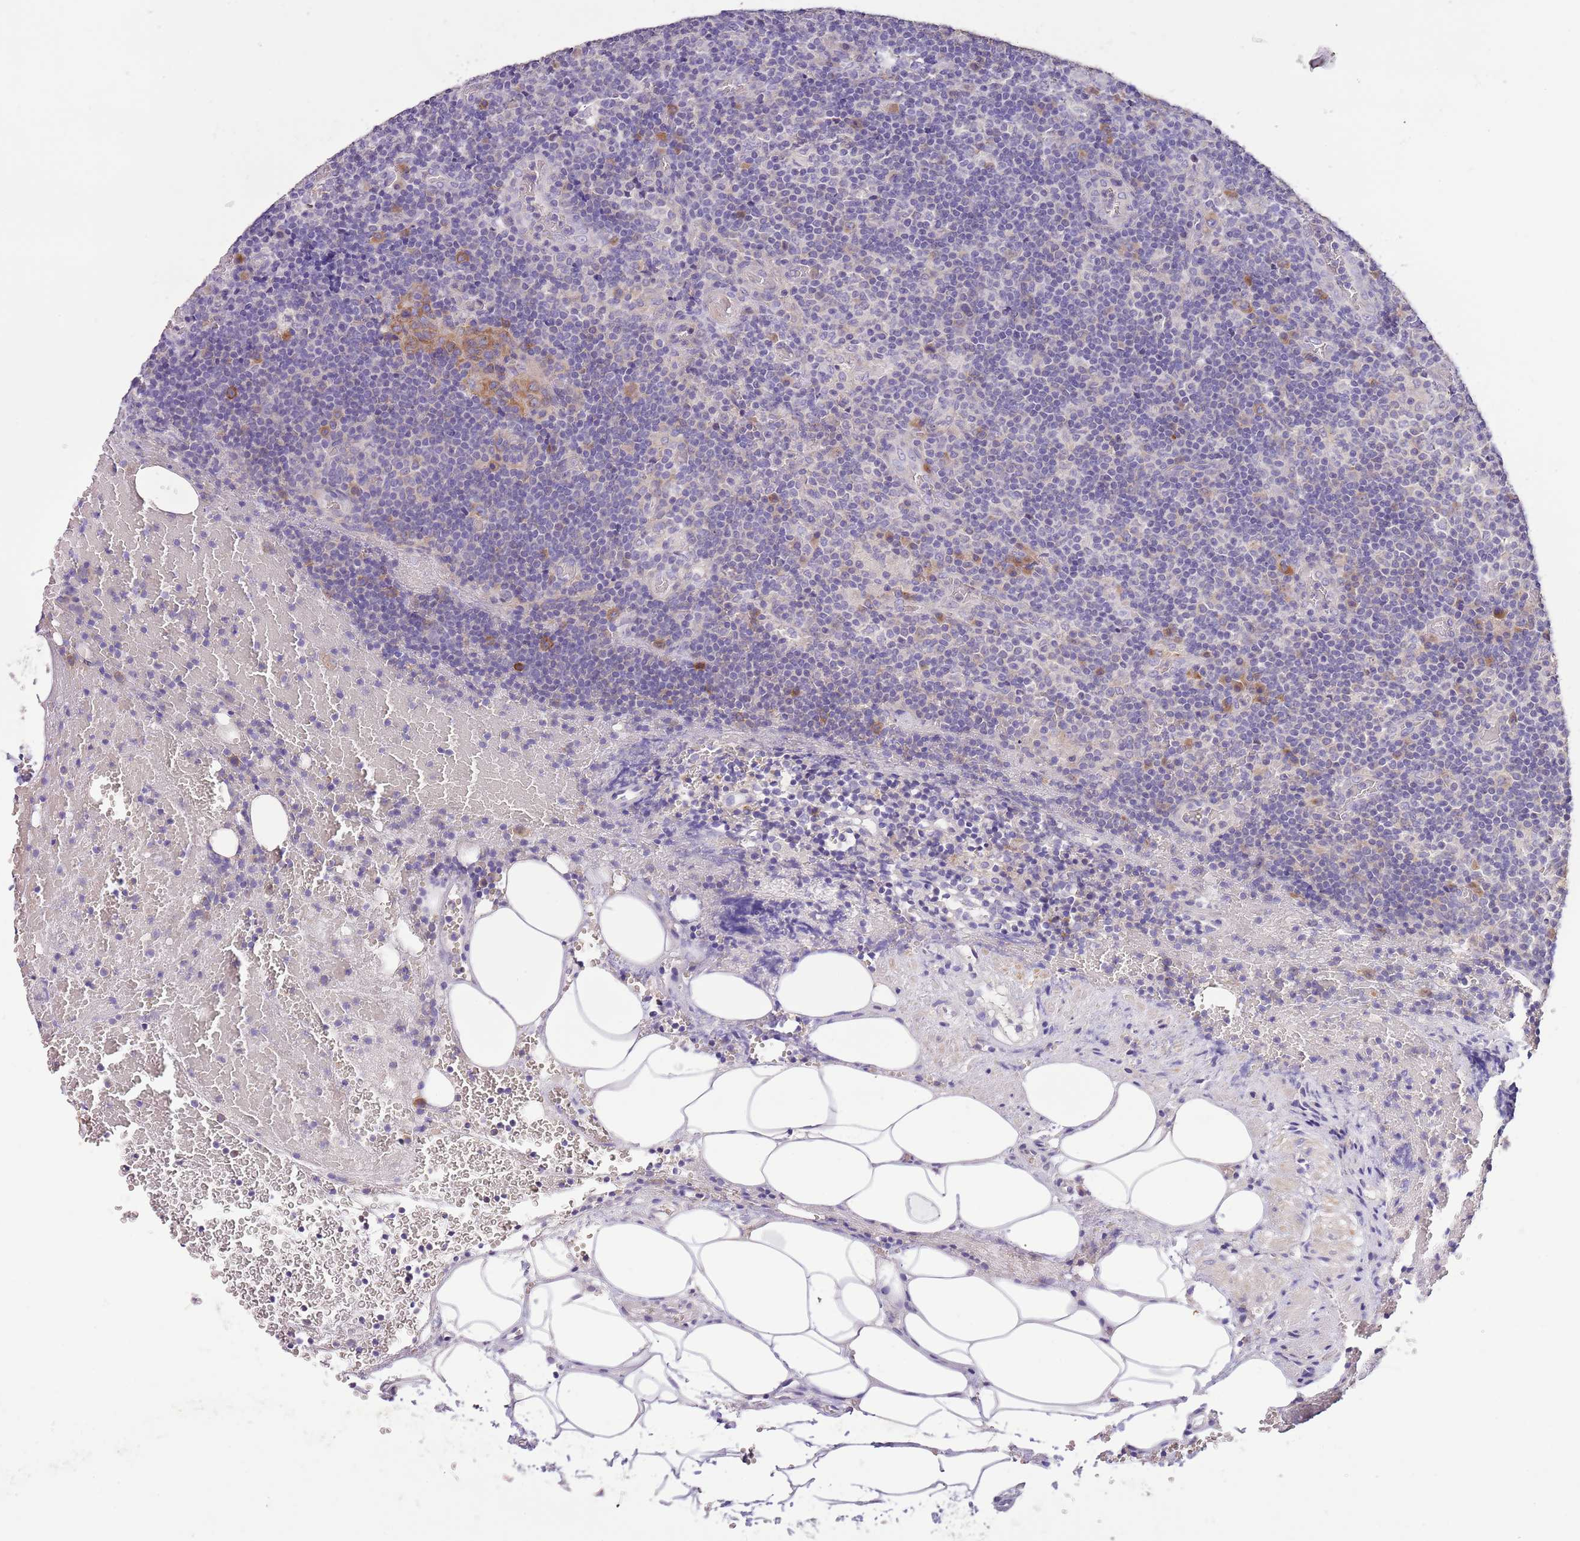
{"staining": {"intensity": "moderate", "quantity": "25%-75%", "location": "cytoplasmic/membranous"}, "tissue": "lymph node", "cell_type": "Germinal center cells", "image_type": "normal", "snomed": [{"axis": "morphology", "description": "Normal tissue, NOS"}, {"axis": "topography", "description": "Lymph node"}], "caption": "Lymph node was stained to show a protein in brown. There is medium levels of moderate cytoplasmic/membranous expression in approximately 25%-75% of germinal center cells. The staining is performed using DAB (3,3'-diaminobenzidine) brown chromogen to label protein expression. The nuclei are counter-stained blue using hematoxylin.", "gene": "ZNF658", "patient": {"sex": "male", "age": 58}}